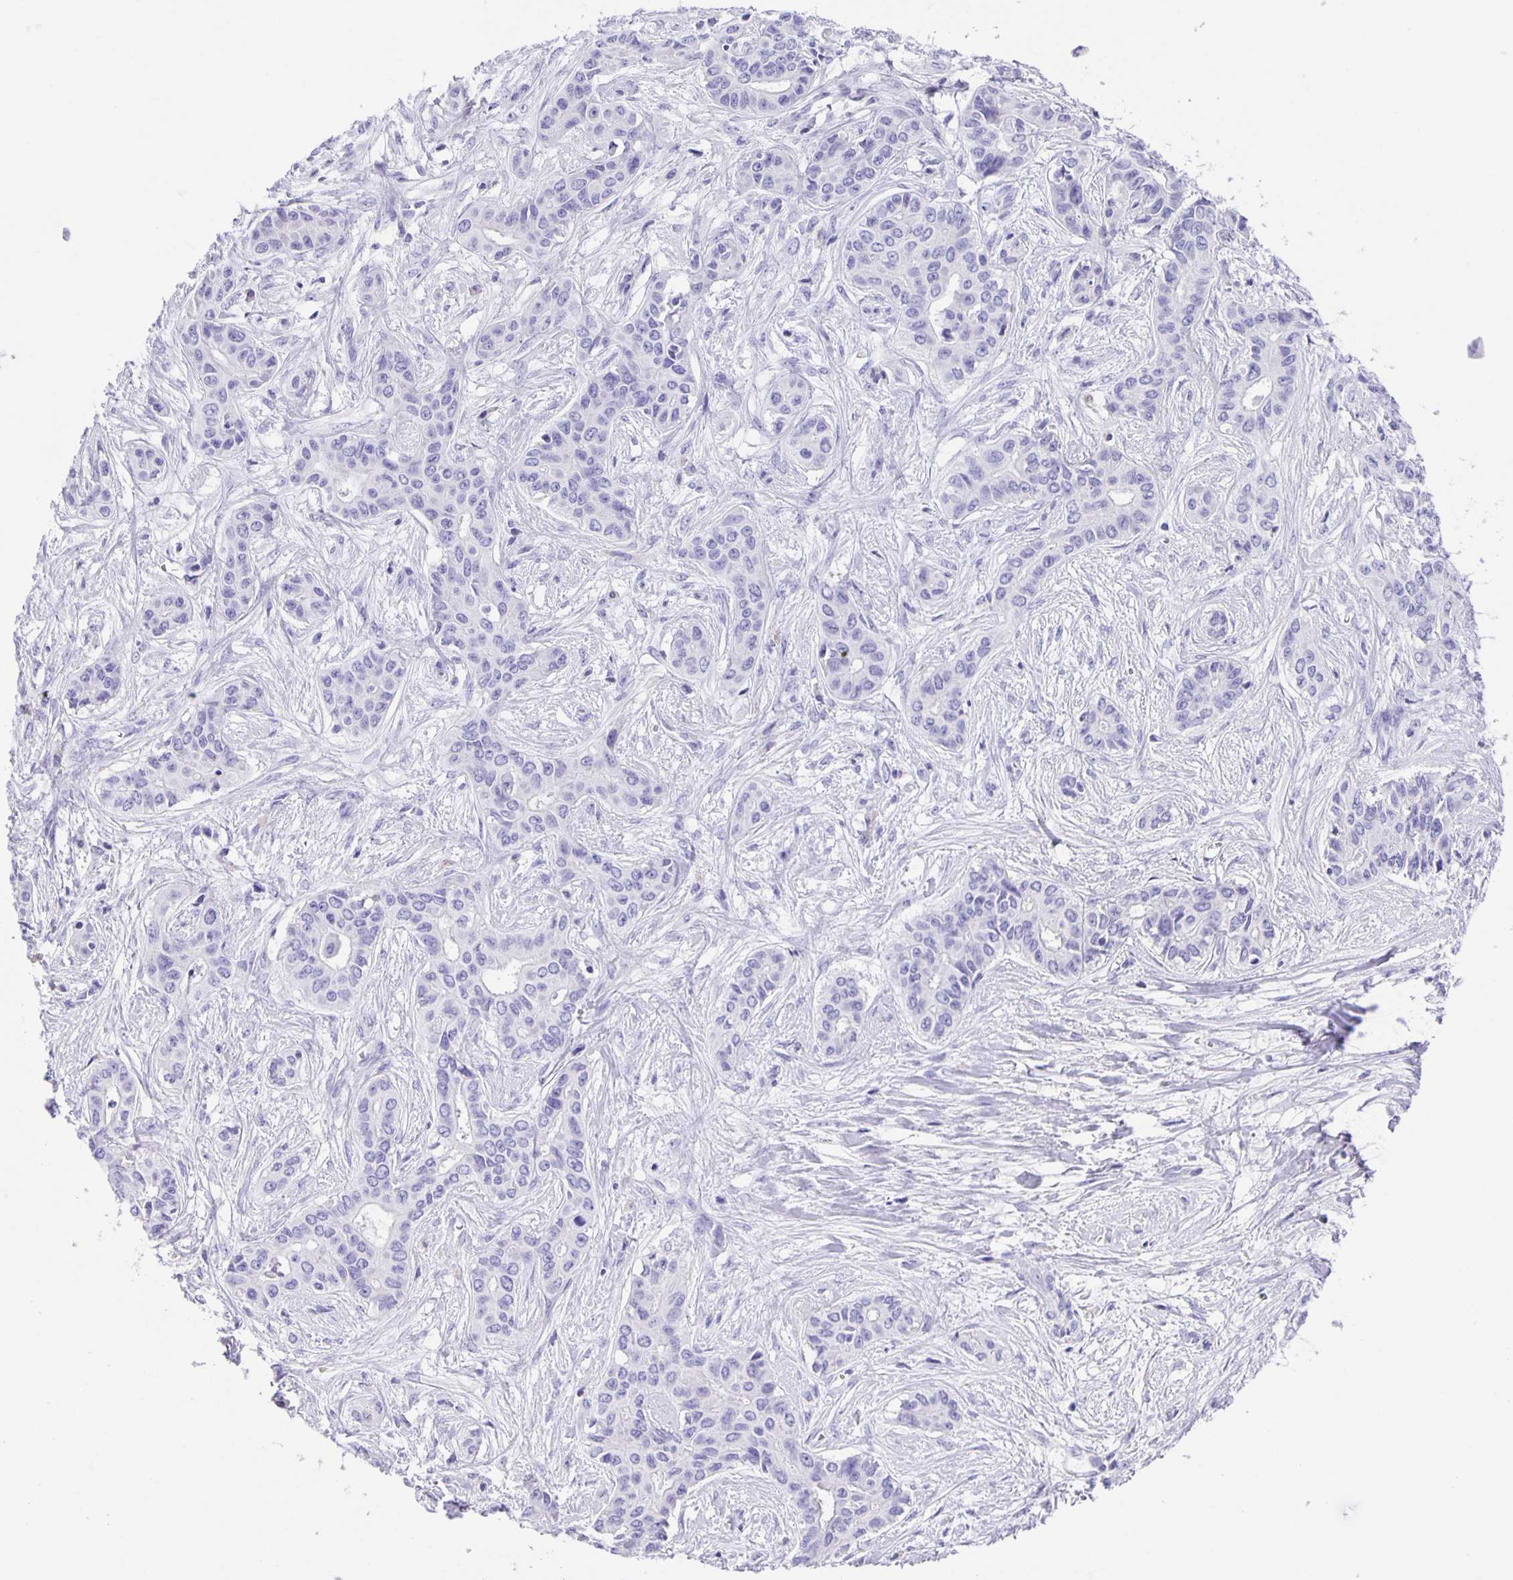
{"staining": {"intensity": "negative", "quantity": "none", "location": "none"}, "tissue": "liver cancer", "cell_type": "Tumor cells", "image_type": "cancer", "snomed": [{"axis": "morphology", "description": "Cholangiocarcinoma"}, {"axis": "topography", "description": "Liver"}], "caption": "This is an immunohistochemistry photomicrograph of cholangiocarcinoma (liver). There is no staining in tumor cells.", "gene": "GUCA2A", "patient": {"sex": "female", "age": 65}}